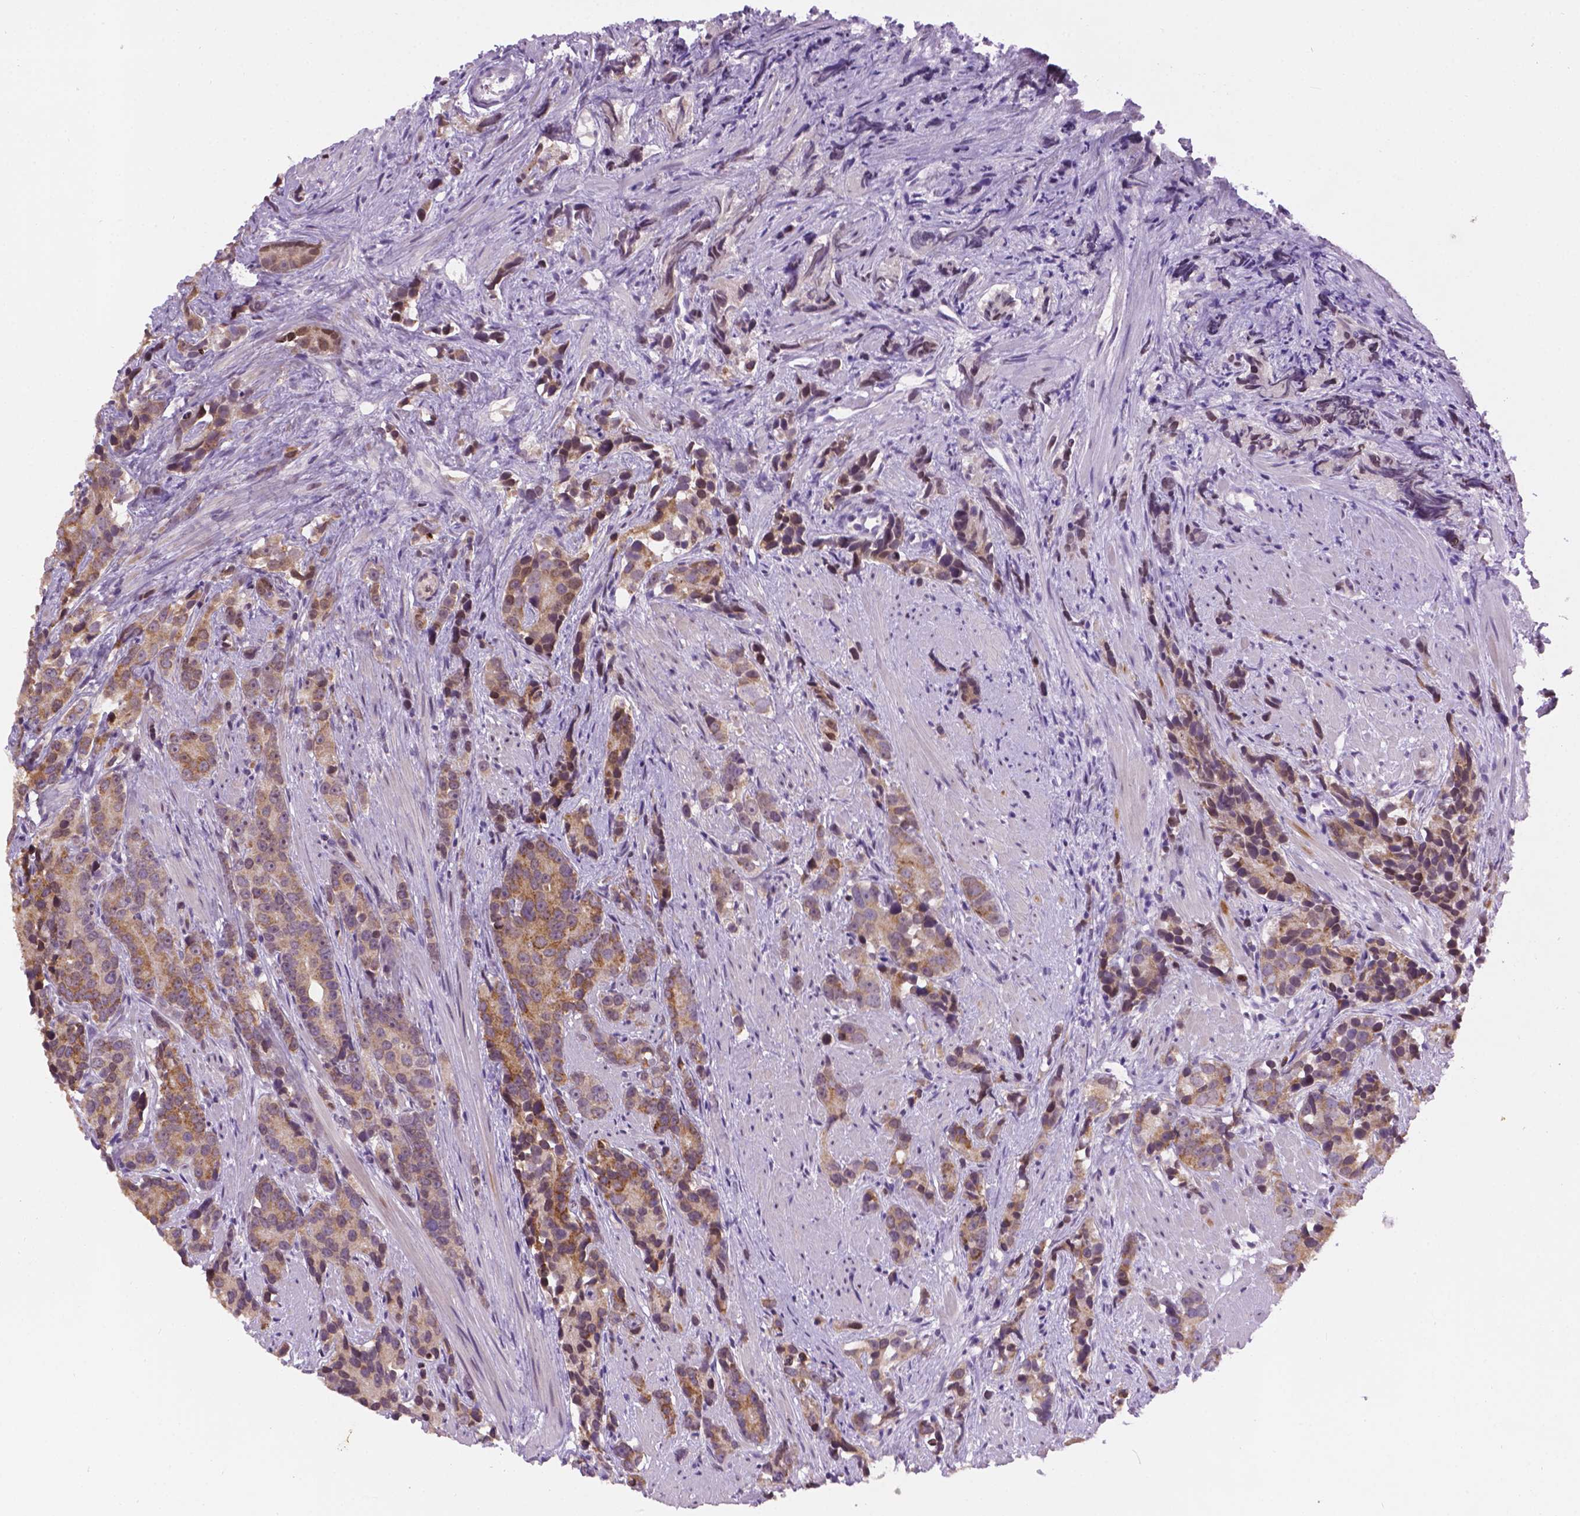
{"staining": {"intensity": "weak", "quantity": "25%-75%", "location": "cytoplasmic/membranous"}, "tissue": "prostate cancer", "cell_type": "Tumor cells", "image_type": "cancer", "snomed": [{"axis": "morphology", "description": "Adenocarcinoma, High grade"}, {"axis": "topography", "description": "Prostate"}], "caption": "Protein expression analysis of prostate cancer (high-grade adenocarcinoma) shows weak cytoplasmic/membranous staining in about 25%-75% of tumor cells. The staining was performed using DAB, with brown indicating positive protein expression. Nuclei are stained blue with hematoxylin.", "gene": "IRF6", "patient": {"sex": "male", "age": 90}}